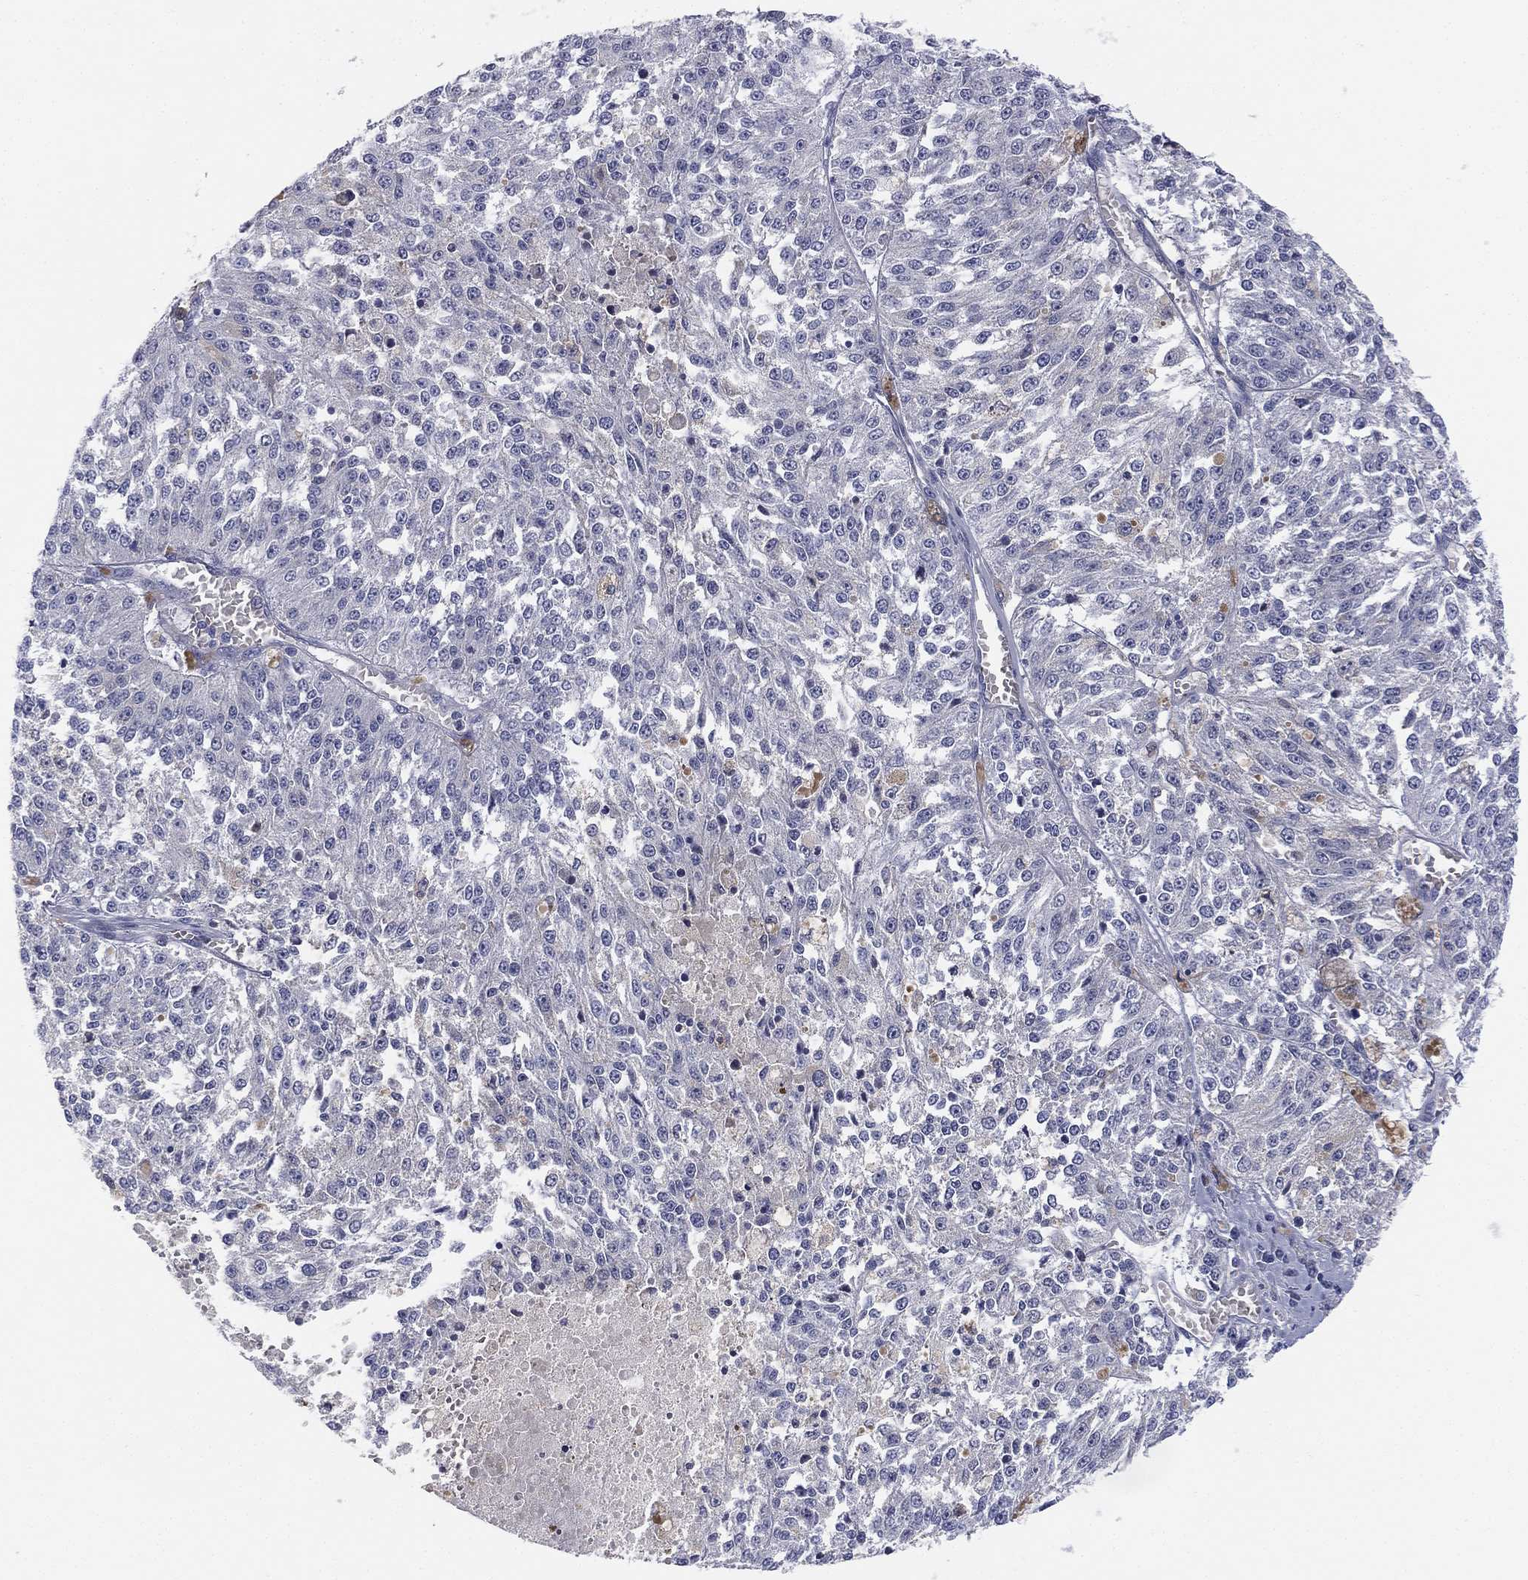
{"staining": {"intensity": "negative", "quantity": "none", "location": "none"}, "tissue": "melanoma", "cell_type": "Tumor cells", "image_type": "cancer", "snomed": [{"axis": "morphology", "description": "Malignant melanoma, Metastatic site"}, {"axis": "topography", "description": "Lymph node"}], "caption": "Tumor cells are negative for protein expression in human melanoma.", "gene": "MLF1", "patient": {"sex": "female", "age": 64}}